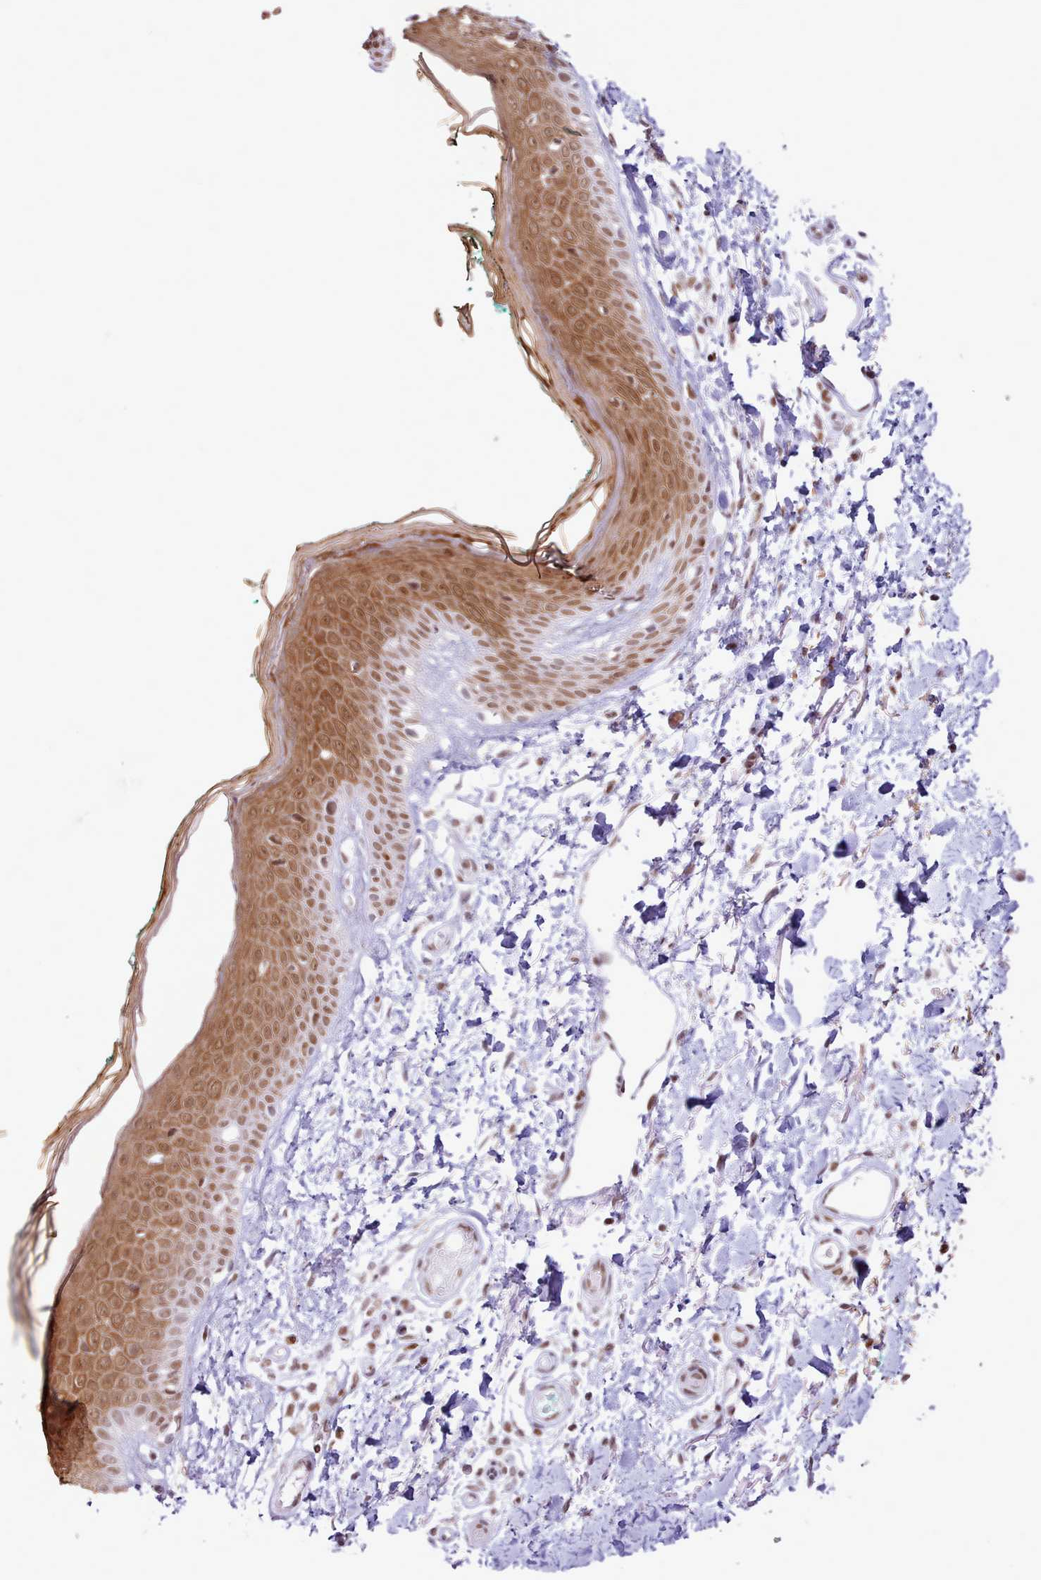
{"staining": {"intensity": "moderate", "quantity": ">75%", "location": "nuclear"}, "tissue": "skin", "cell_type": "Fibroblasts", "image_type": "normal", "snomed": [{"axis": "morphology", "description": "Normal tissue, NOS"}, {"axis": "morphology", "description": "Malignant melanoma, NOS"}, {"axis": "topography", "description": "Skin"}], "caption": "DAB immunohistochemical staining of unremarkable human skin displays moderate nuclear protein positivity in approximately >75% of fibroblasts. (Brightfield microscopy of DAB IHC at high magnification).", "gene": "TAF15", "patient": {"sex": "male", "age": 62}}